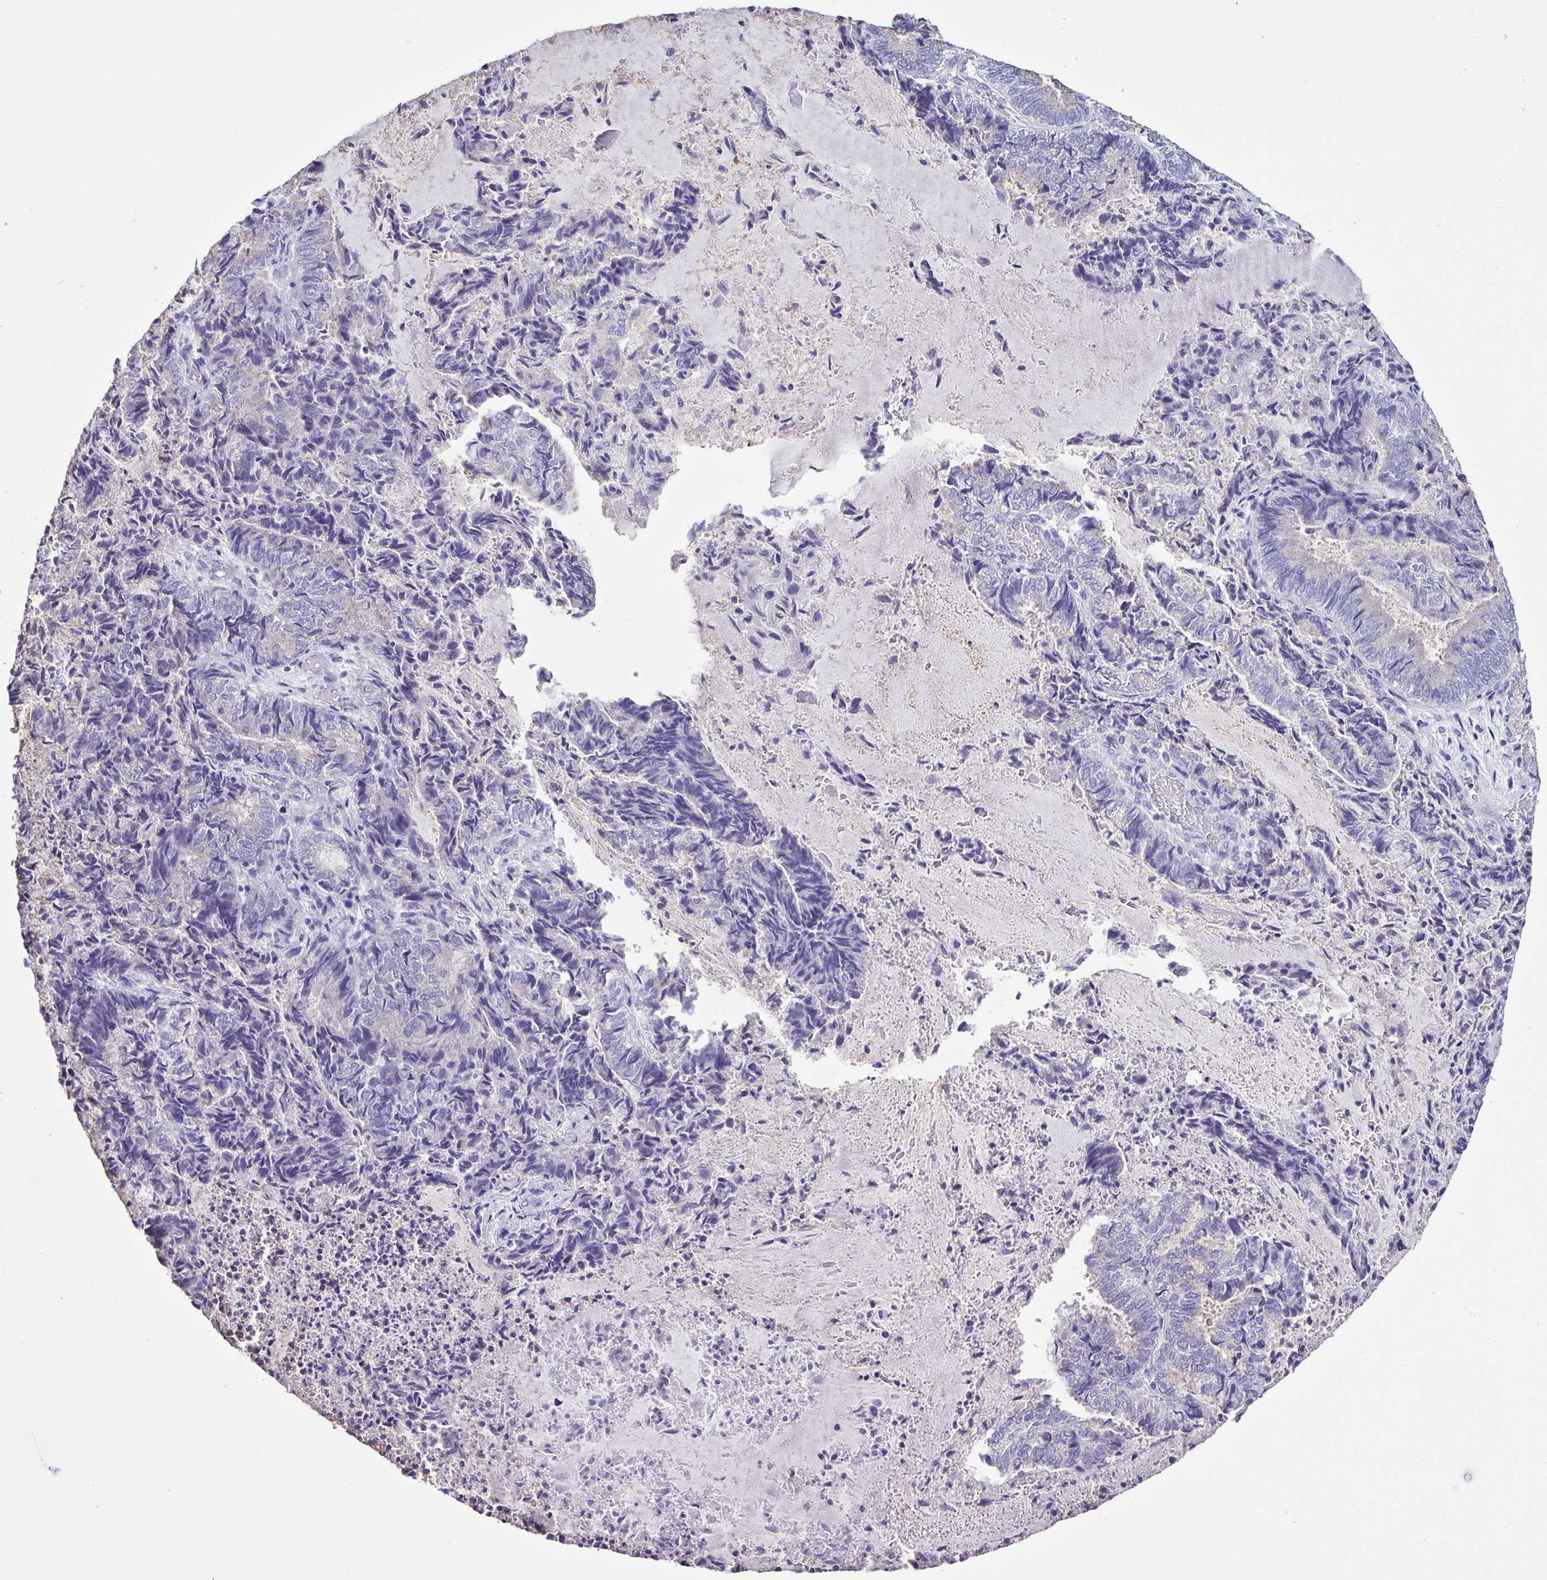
{"staining": {"intensity": "negative", "quantity": "none", "location": "none"}, "tissue": "endometrial cancer", "cell_type": "Tumor cells", "image_type": "cancer", "snomed": [{"axis": "morphology", "description": "Adenocarcinoma, NOS"}, {"axis": "topography", "description": "Endometrium"}], "caption": "A histopathology image of human endometrial cancer is negative for staining in tumor cells. Nuclei are stained in blue.", "gene": "CBY2", "patient": {"sex": "female", "age": 80}}